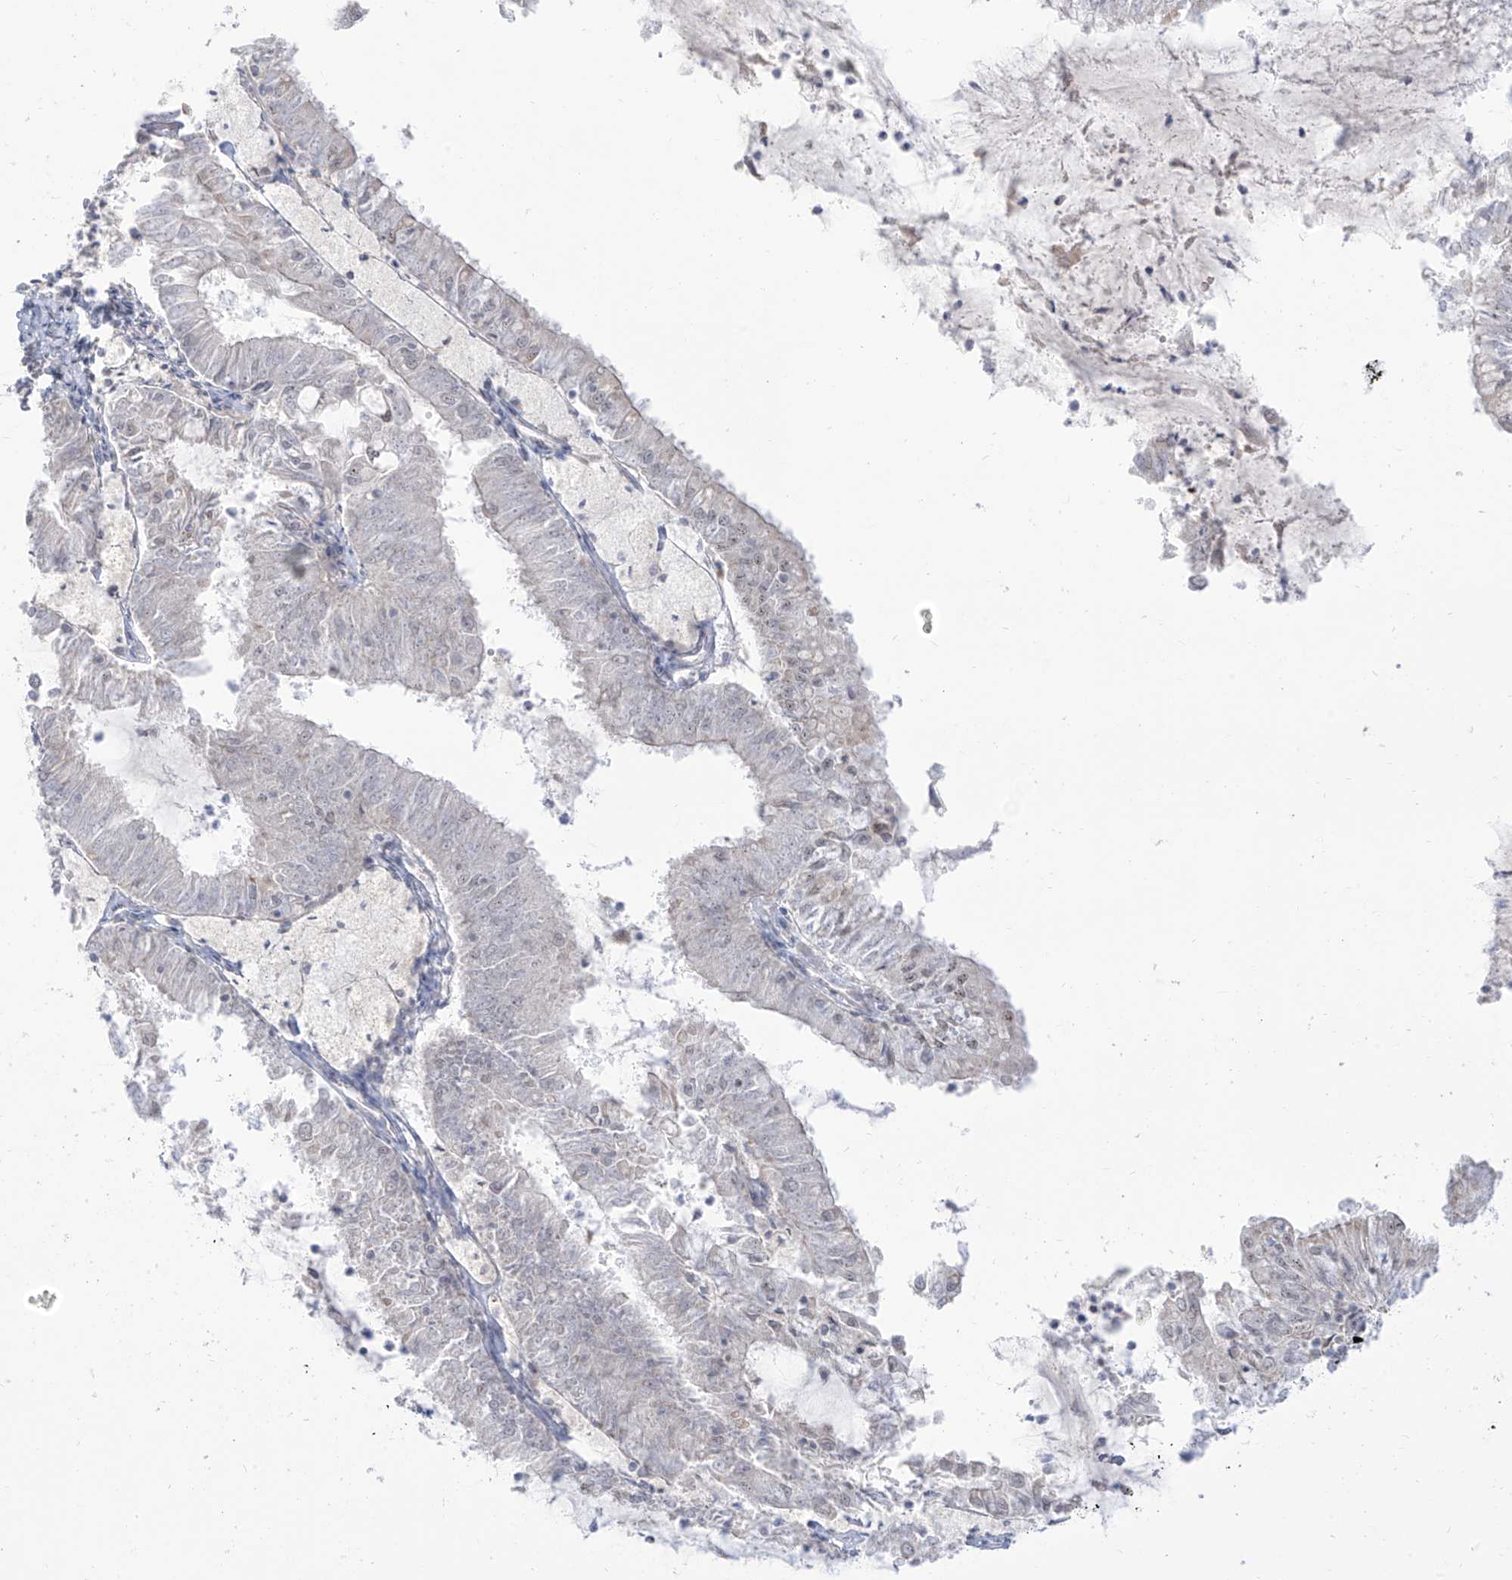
{"staining": {"intensity": "negative", "quantity": "none", "location": "none"}, "tissue": "endometrial cancer", "cell_type": "Tumor cells", "image_type": "cancer", "snomed": [{"axis": "morphology", "description": "Adenocarcinoma, NOS"}, {"axis": "topography", "description": "Endometrium"}], "caption": "IHC histopathology image of human endometrial cancer (adenocarcinoma) stained for a protein (brown), which exhibits no staining in tumor cells.", "gene": "ARHGEF40", "patient": {"sex": "female", "age": 57}}